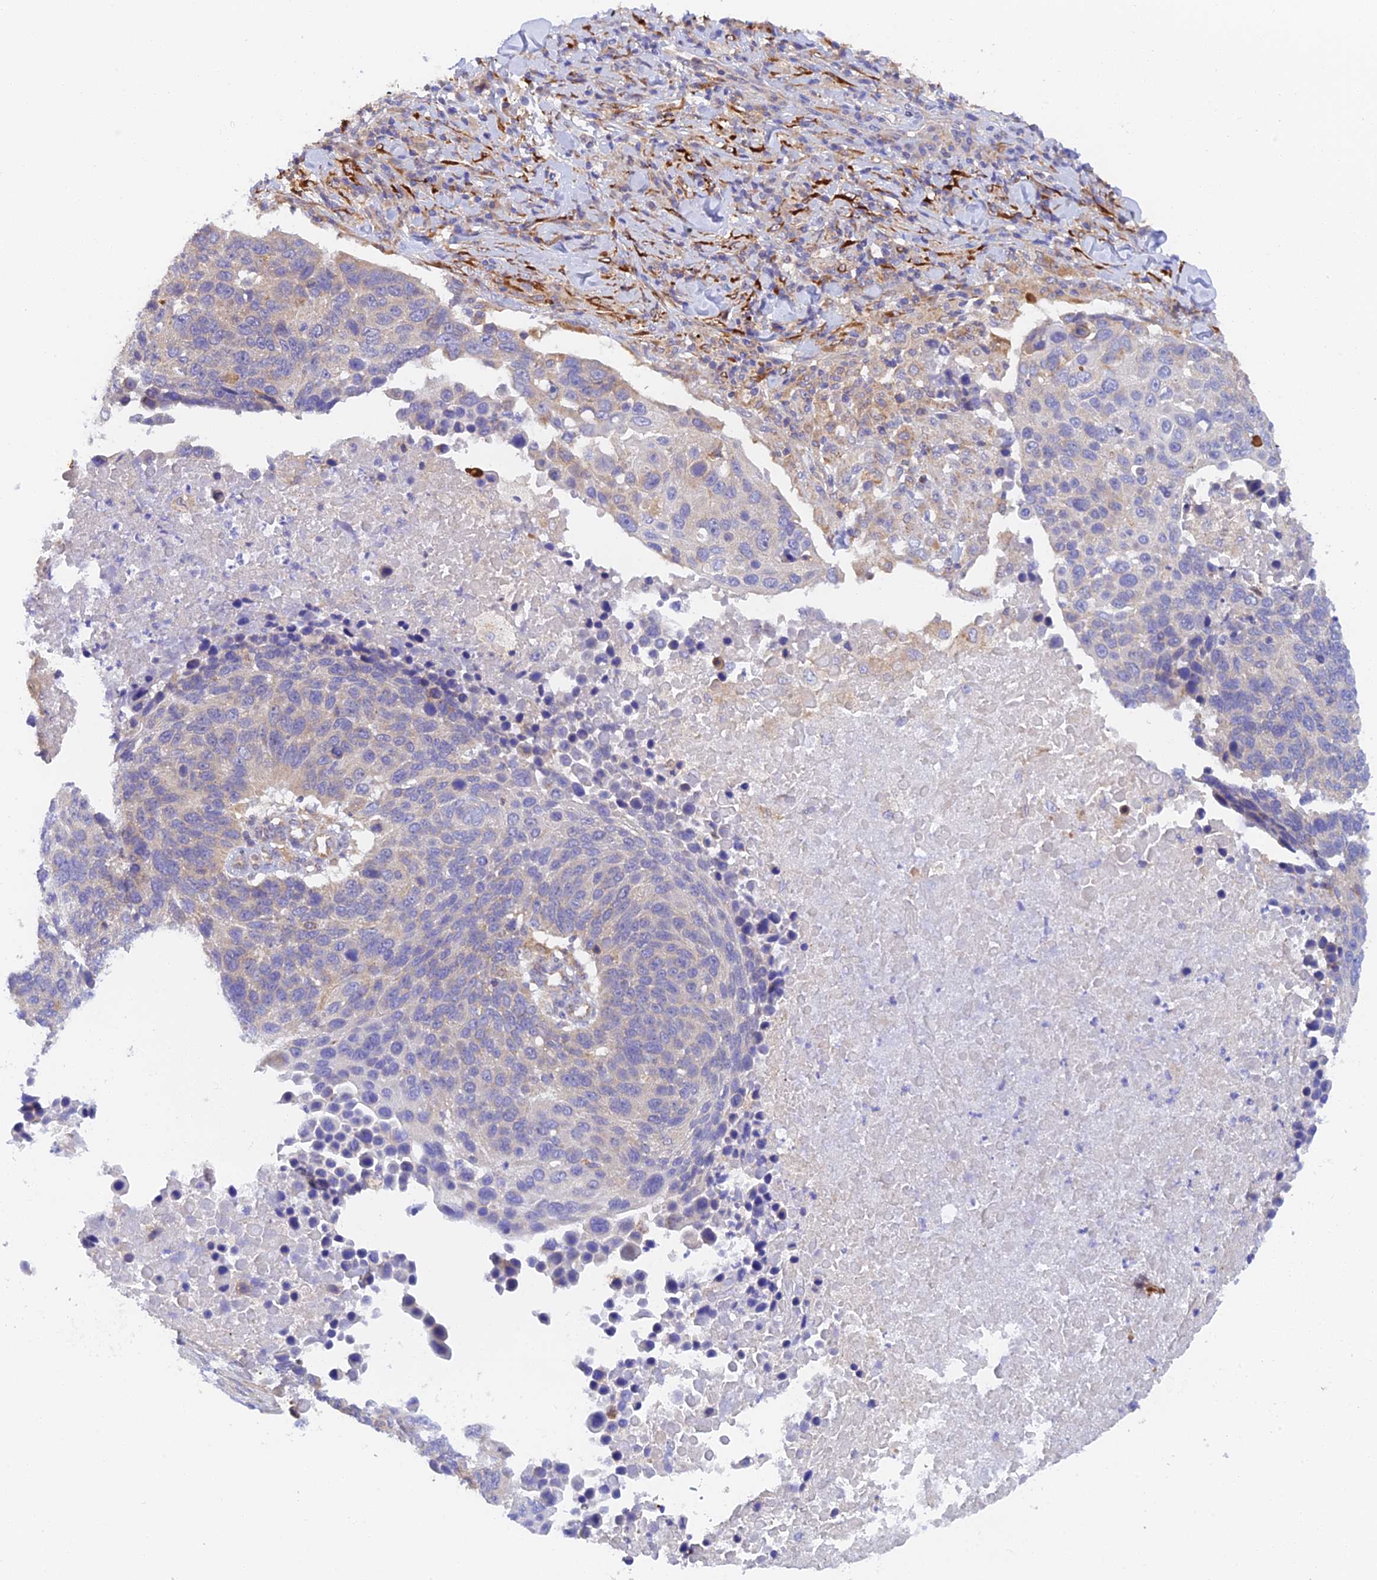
{"staining": {"intensity": "negative", "quantity": "none", "location": "none"}, "tissue": "lung cancer", "cell_type": "Tumor cells", "image_type": "cancer", "snomed": [{"axis": "morphology", "description": "Normal tissue, NOS"}, {"axis": "morphology", "description": "Squamous cell carcinoma, NOS"}, {"axis": "topography", "description": "Lymph node"}, {"axis": "topography", "description": "Lung"}], "caption": "A photomicrograph of lung squamous cell carcinoma stained for a protein demonstrates no brown staining in tumor cells.", "gene": "RANBP6", "patient": {"sex": "male", "age": 66}}